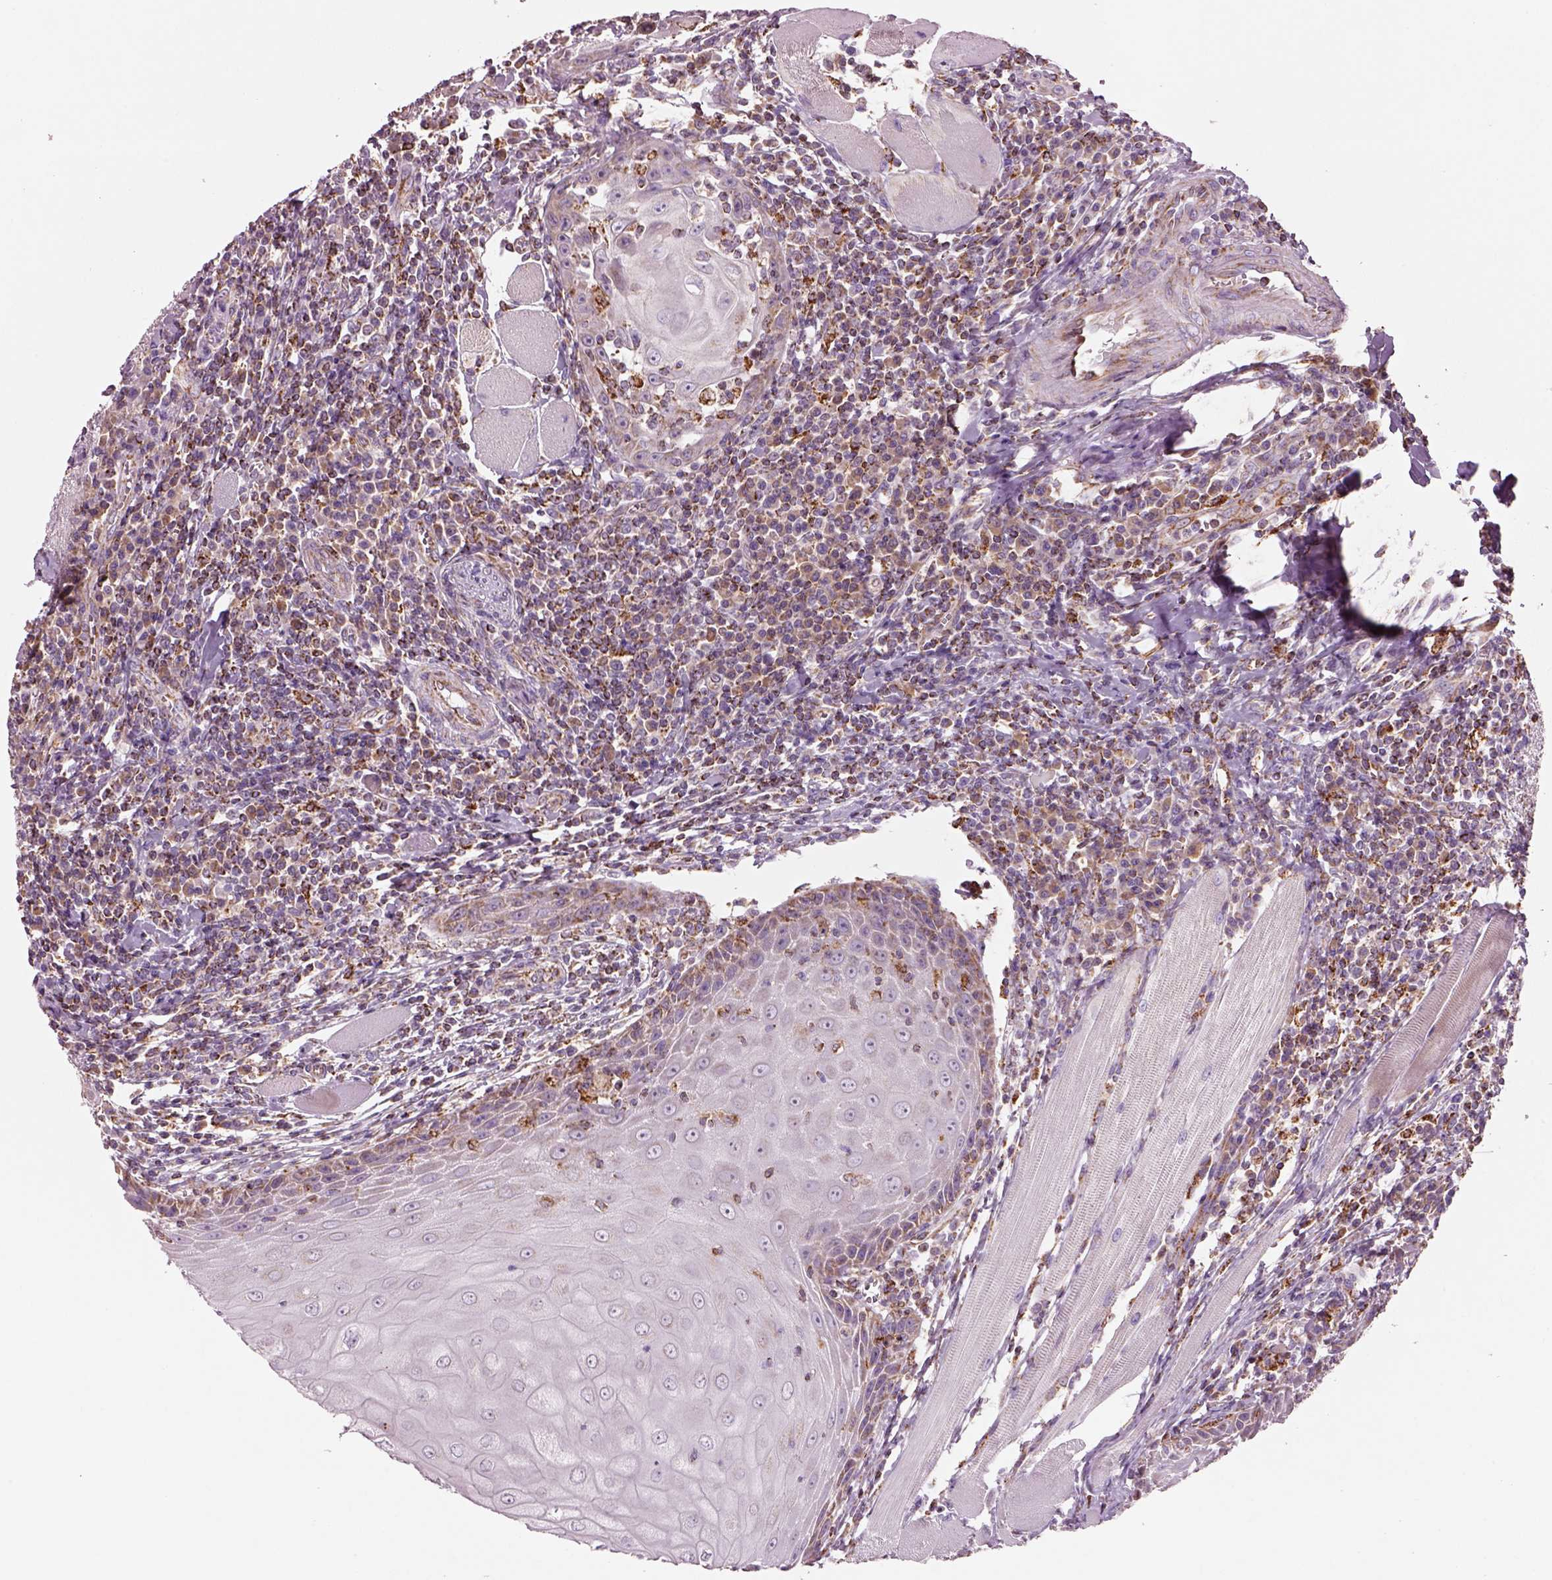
{"staining": {"intensity": "weak", "quantity": "<25%", "location": "cytoplasmic/membranous"}, "tissue": "head and neck cancer", "cell_type": "Tumor cells", "image_type": "cancer", "snomed": [{"axis": "morphology", "description": "Normal tissue, NOS"}, {"axis": "morphology", "description": "Squamous cell carcinoma, NOS"}, {"axis": "topography", "description": "Oral tissue"}, {"axis": "topography", "description": "Head-Neck"}], "caption": "This is a micrograph of IHC staining of head and neck squamous cell carcinoma, which shows no expression in tumor cells. Nuclei are stained in blue.", "gene": "SLC25A24", "patient": {"sex": "male", "age": 52}}